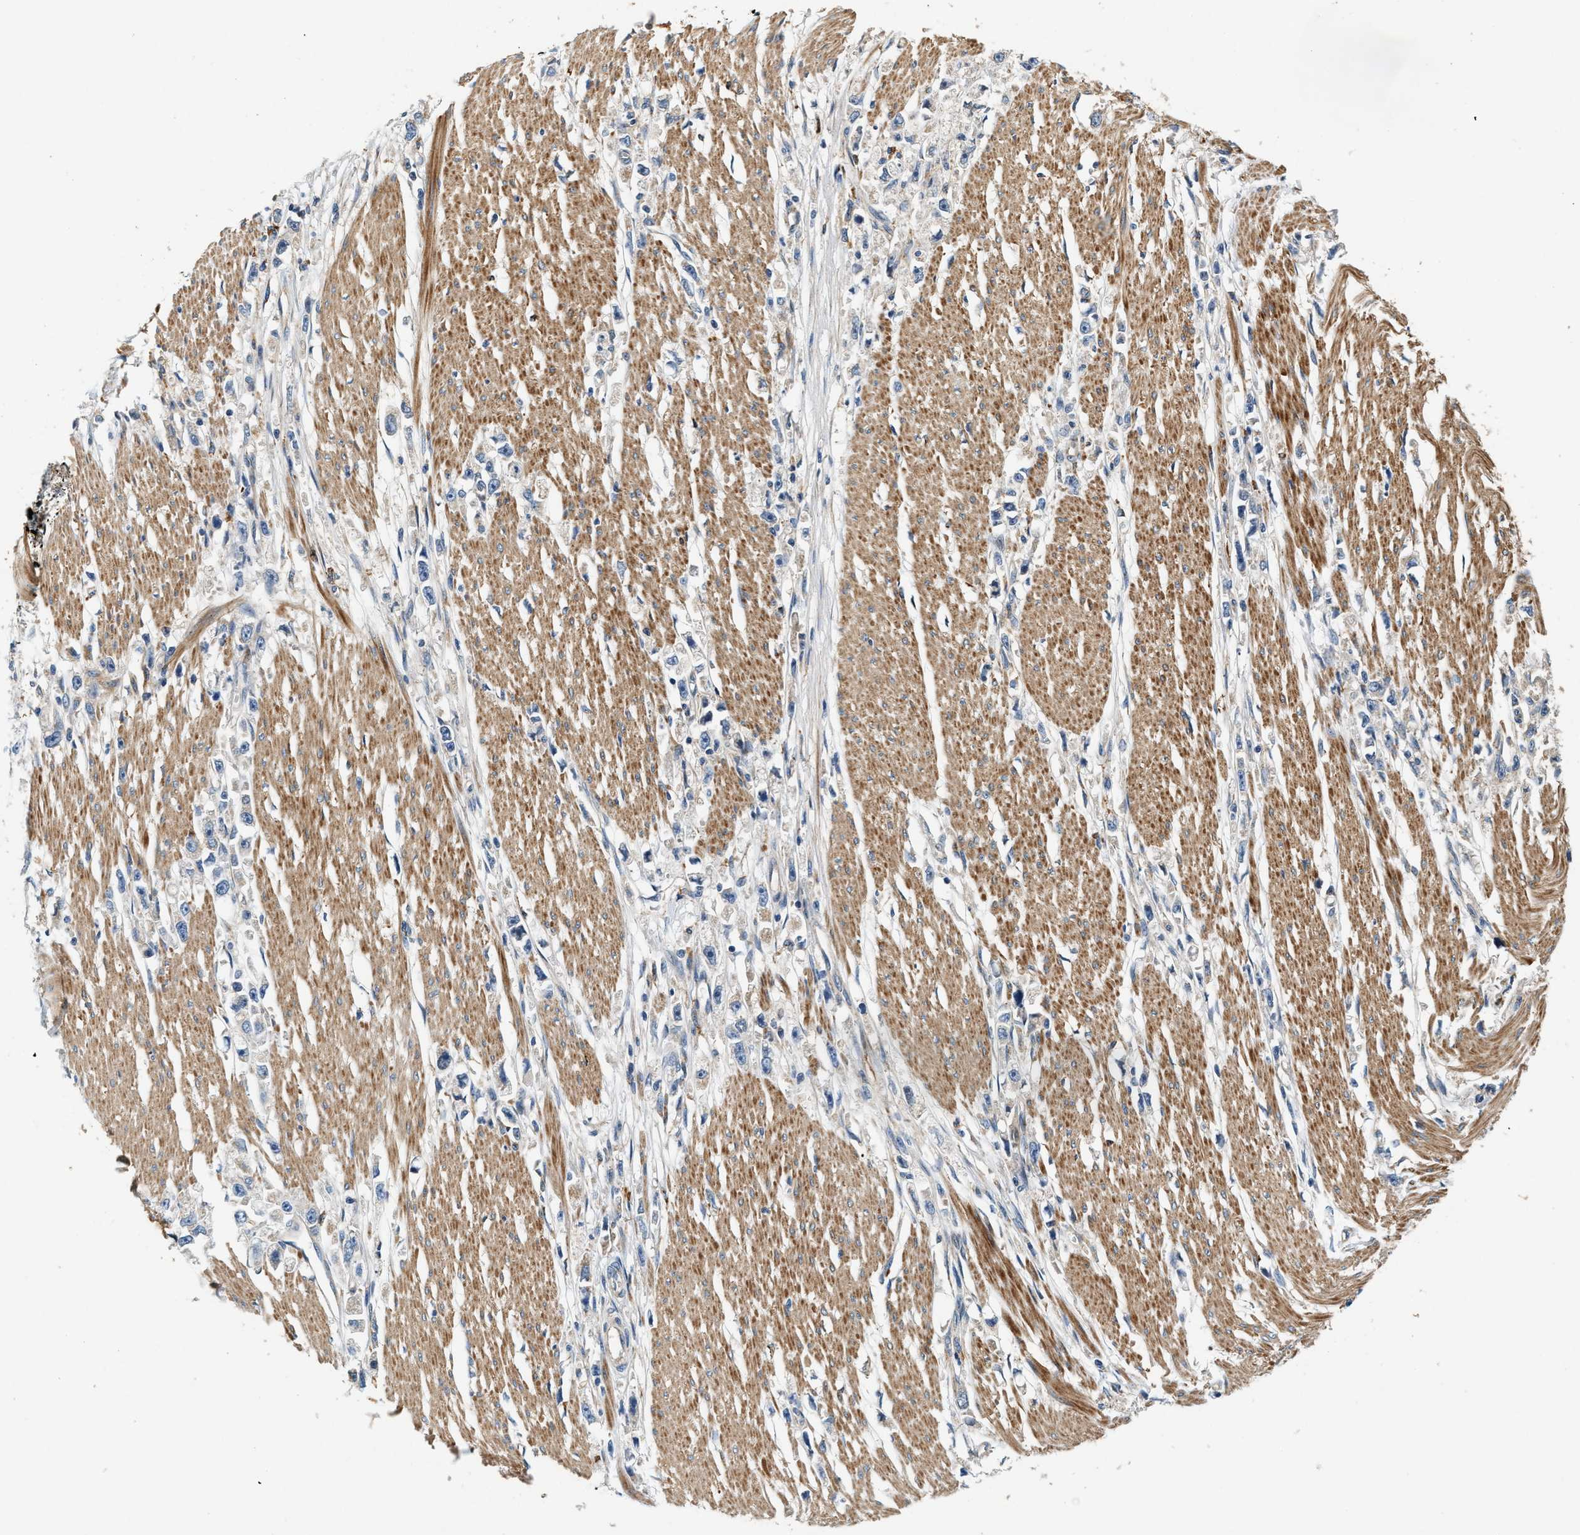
{"staining": {"intensity": "negative", "quantity": "none", "location": "none"}, "tissue": "stomach cancer", "cell_type": "Tumor cells", "image_type": "cancer", "snomed": [{"axis": "morphology", "description": "Adenocarcinoma, NOS"}, {"axis": "topography", "description": "Stomach"}], "caption": "This is an IHC photomicrograph of human adenocarcinoma (stomach). There is no positivity in tumor cells.", "gene": "DUSP10", "patient": {"sex": "female", "age": 59}}